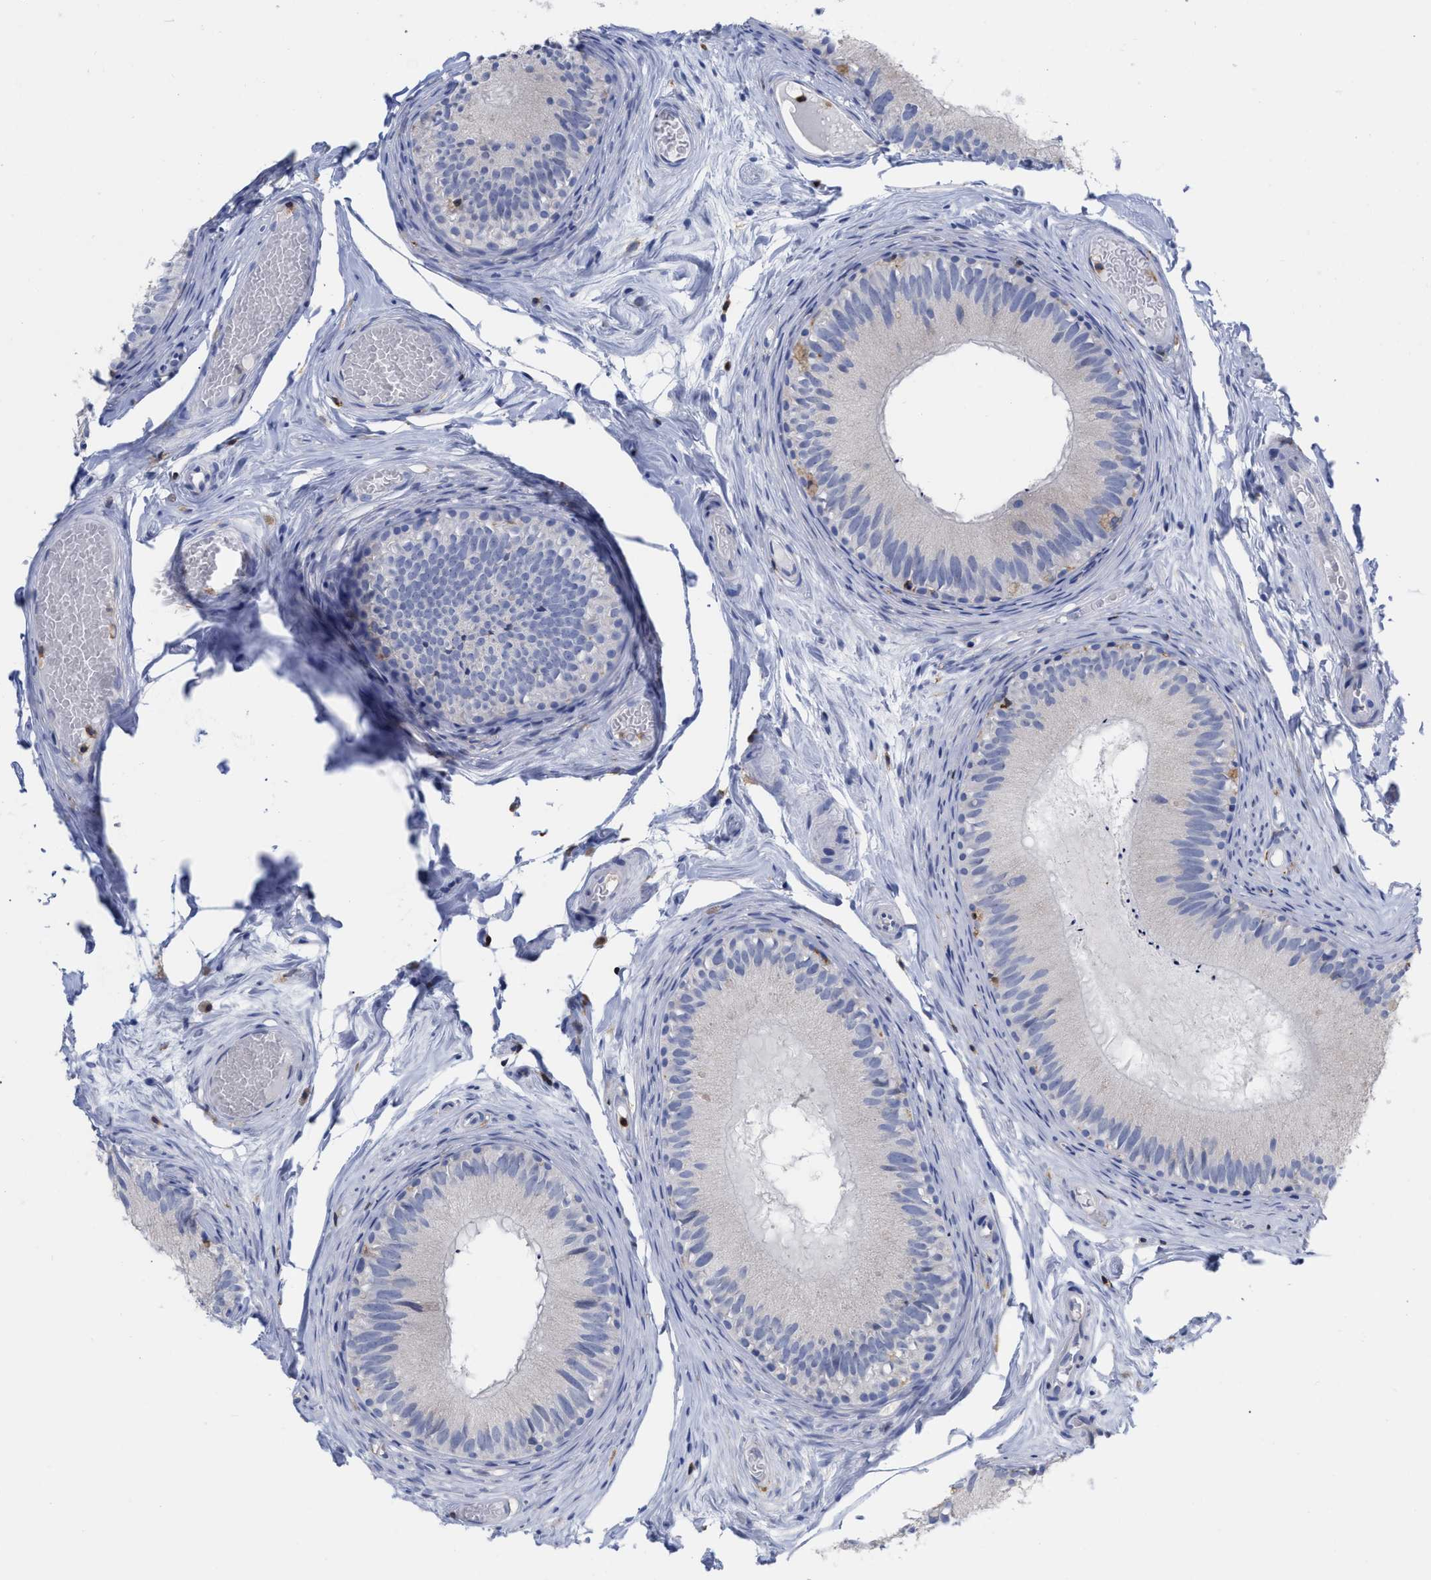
{"staining": {"intensity": "negative", "quantity": "none", "location": "none"}, "tissue": "epididymis", "cell_type": "Glandular cells", "image_type": "normal", "snomed": [{"axis": "morphology", "description": "Normal tissue, NOS"}, {"axis": "topography", "description": "Epididymis"}], "caption": "The histopathology image demonstrates no significant positivity in glandular cells of epididymis.", "gene": "HCLS1", "patient": {"sex": "male", "age": 46}}